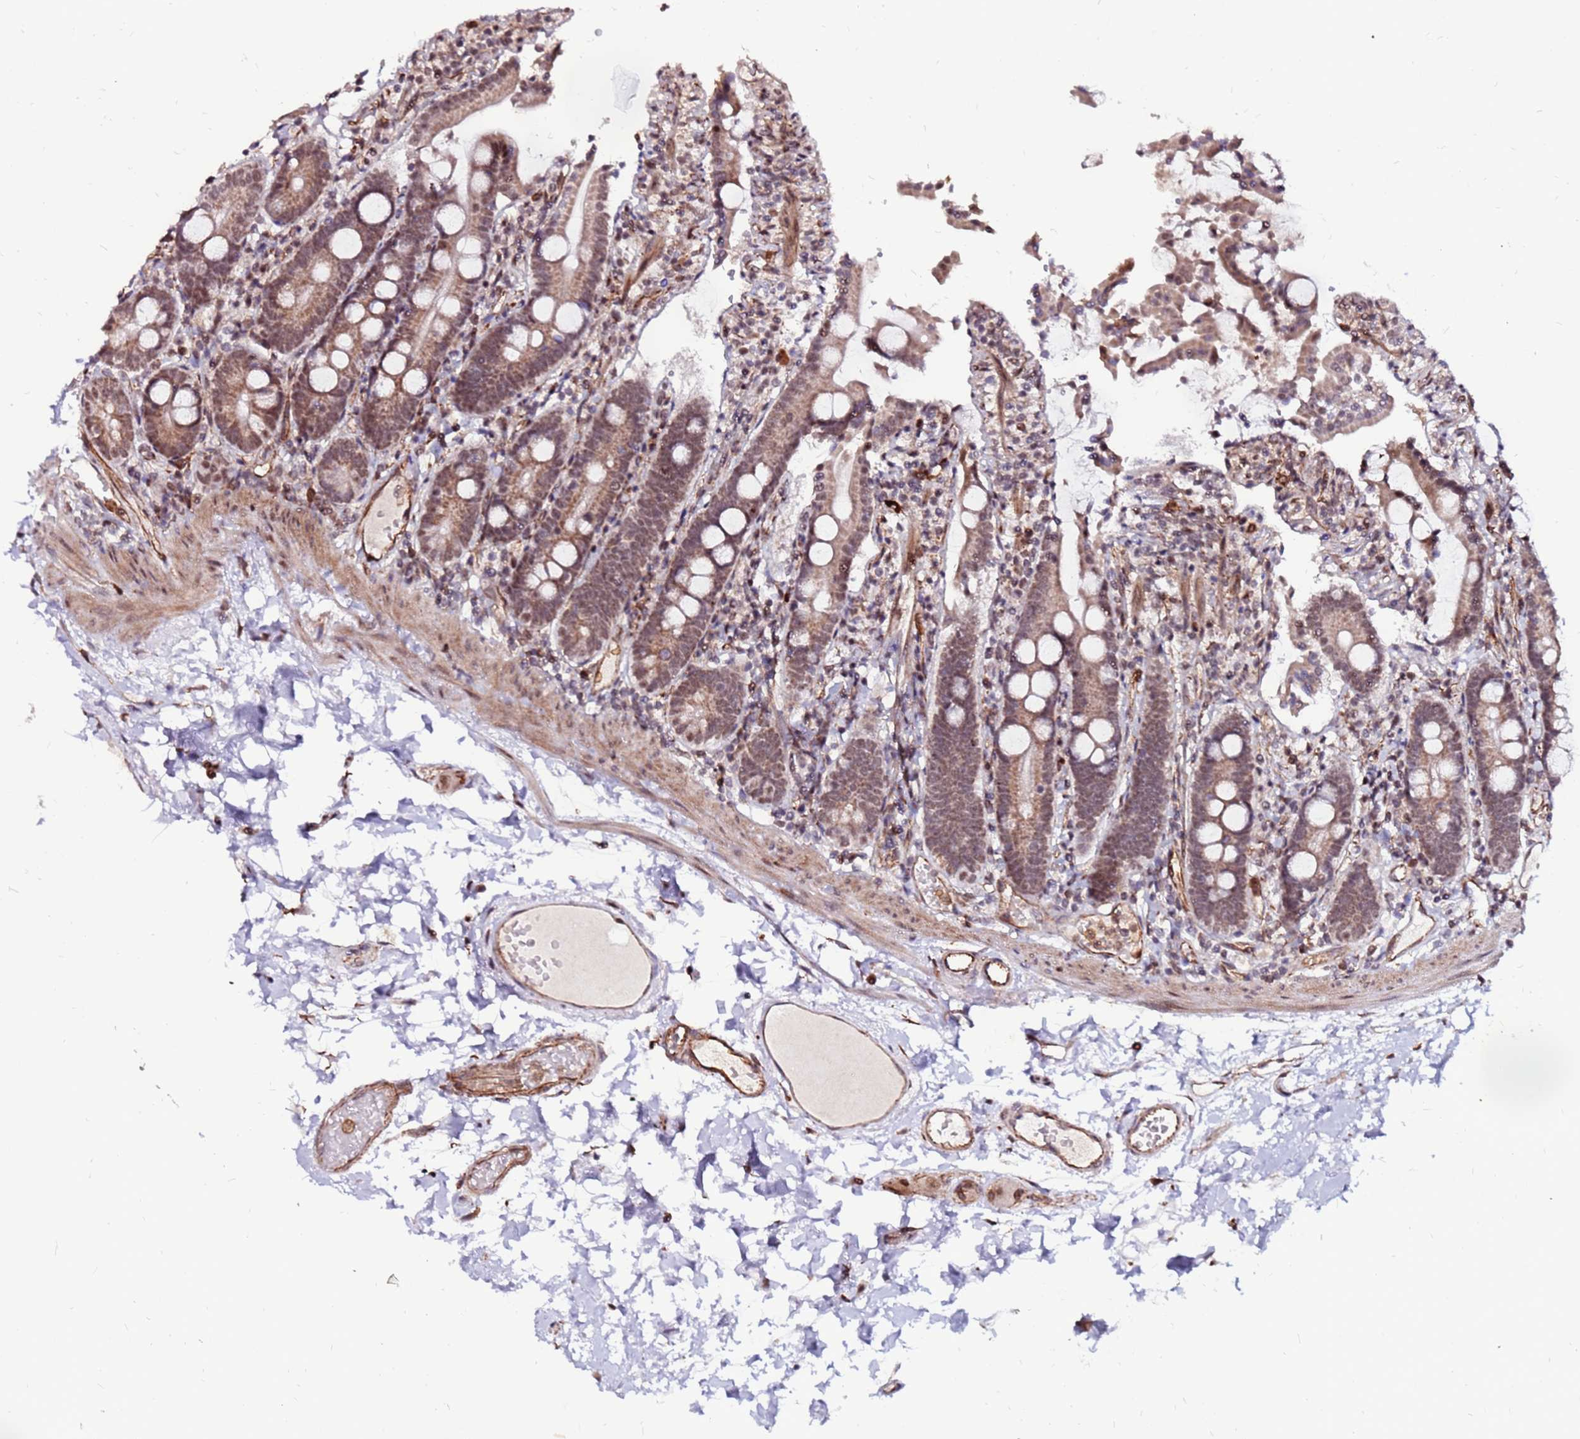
{"staining": {"intensity": "moderate", "quantity": ">75%", "location": "cytoplasmic/membranous,nuclear"}, "tissue": "duodenum", "cell_type": "Glandular cells", "image_type": "normal", "snomed": [{"axis": "morphology", "description": "Normal tissue, NOS"}, {"axis": "topography", "description": "Duodenum"}], "caption": "Immunohistochemistry histopathology image of unremarkable duodenum: duodenum stained using immunohistochemistry (IHC) reveals medium levels of moderate protein expression localized specifically in the cytoplasmic/membranous,nuclear of glandular cells, appearing as a cytoplasmic/membranous,nuclear brown color.", "gene": "CLK3", "patient": {"sex": "male", "age": 55}}